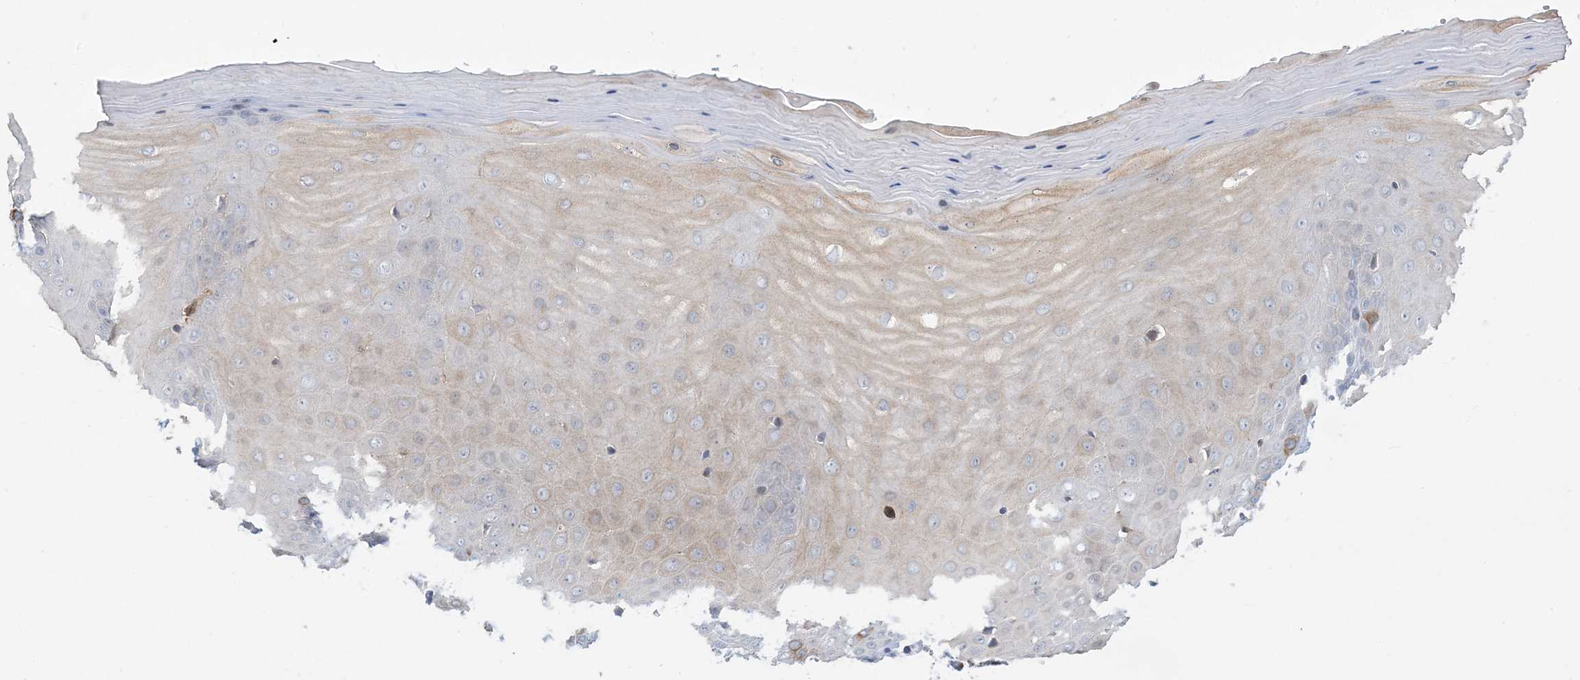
{"staining": {"intensity": "negative", "quantity": "none", "location": "none"}, "tissue": "cervix", "cell_type": "Glandular cells", "image_type": "normal", "snomed": [{"axis": "morphology", "description": "Normal tissue, NOS"}, {"axis": "topography", "description": "Cervix"}], "caption": "Immunohistochemistry (IHC) image of unremarkable human cervix stained for a protein (brown), which demonstrates no positivity in glandular cells. (Brightfield microscopy of DAB (3,3'-diaminobenzidine) immunohistochemistry at high magnification).", "gene": "AOC1", "patient": {"sex": "female", "age": 55}}